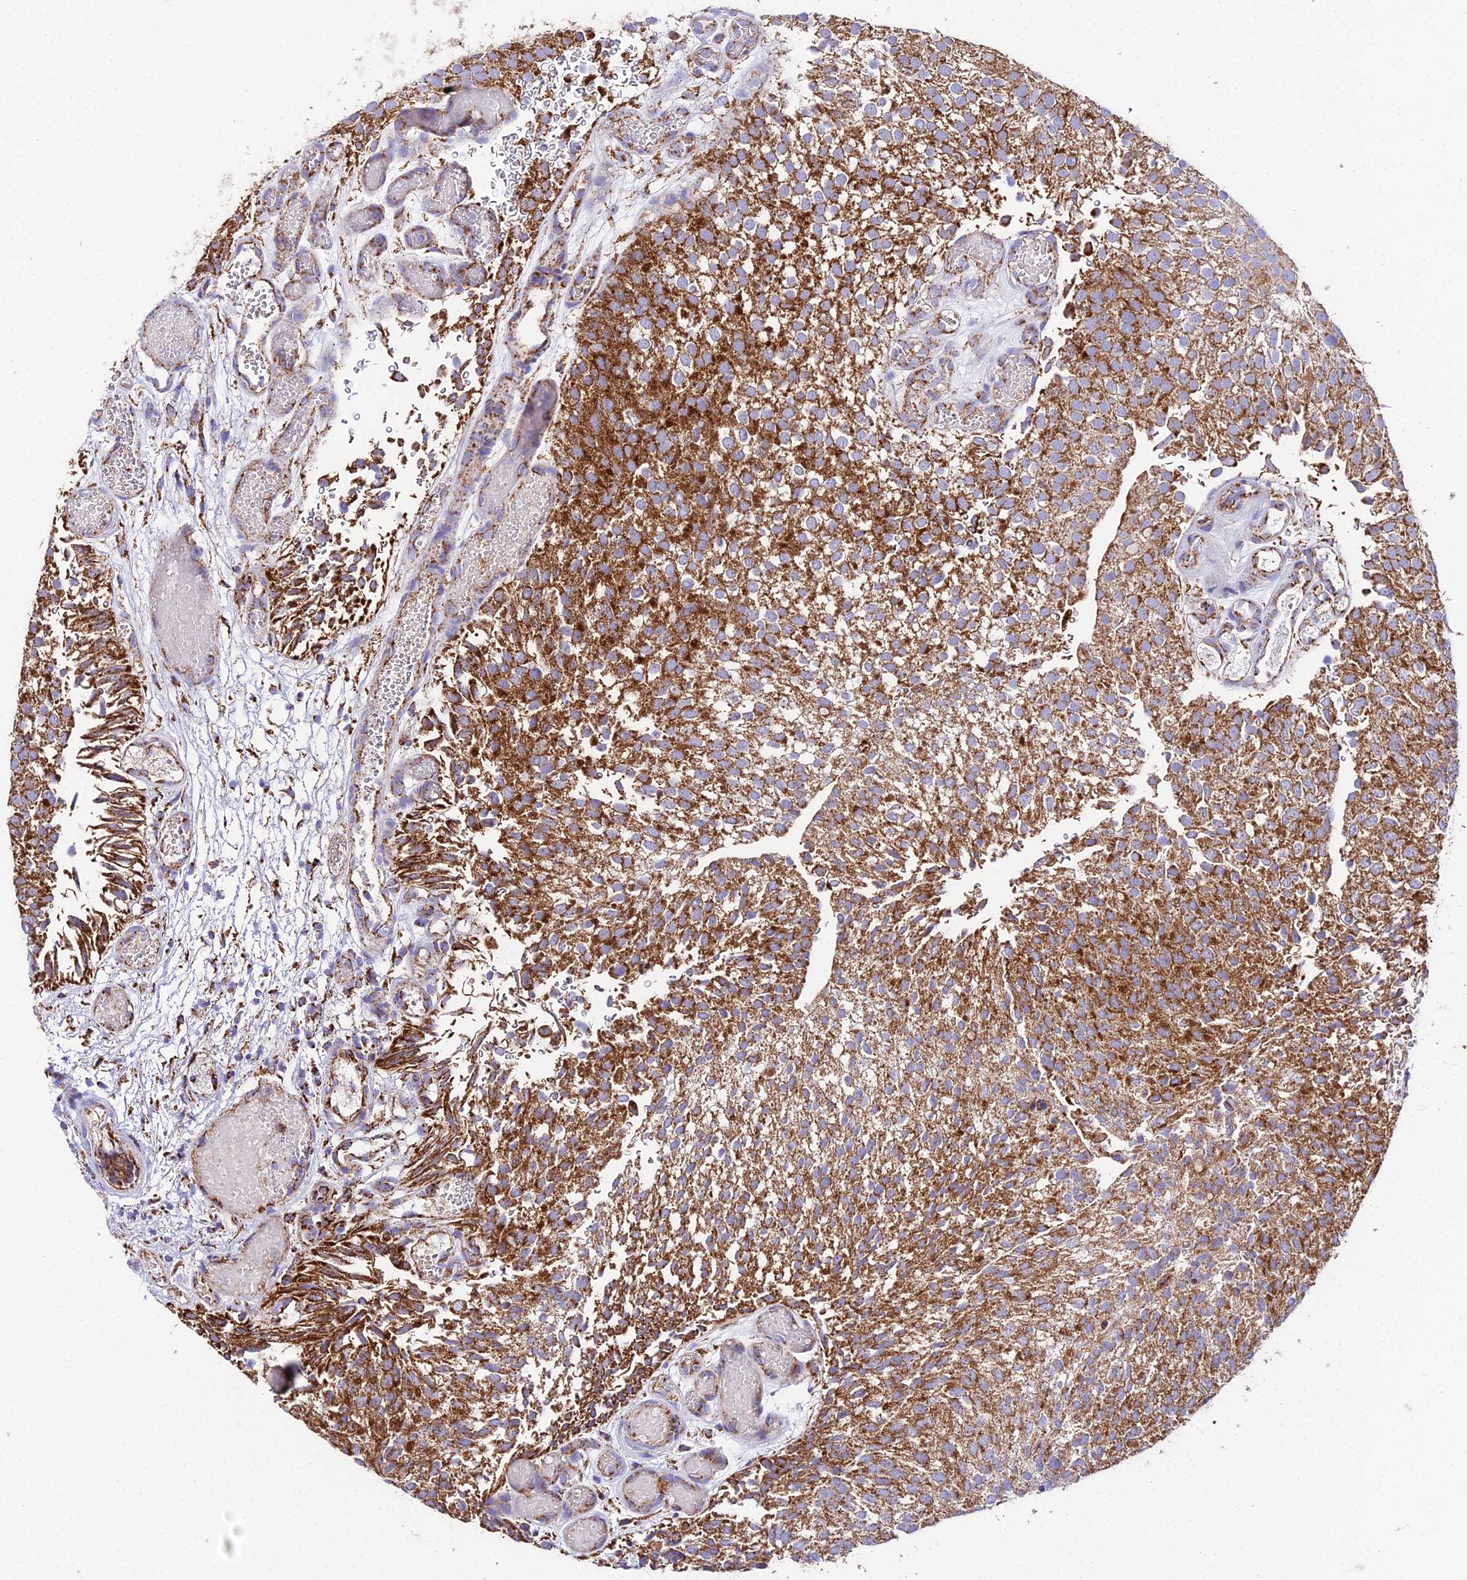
{"staining": {"intensity": "moderate", "quantity": ">75%", "location": "cytoplasmic/membranous"}, "tissue": "urothelial cancer", "cell_type": "Tumor cells", "image_type": "cancer", "snomed": [{"axis": "morphology", "description": "Urothelial carcinoma, Low grade"}, {"axis": "topography", "description": "Urinary bladder"}], "caption": "Human urothelial carcinoma (low-grade) stained with a protein marker displays moderate staining in tumor cells.", "gene": "OCIAD1", "patient": {"sex": "male", "age": 78}}